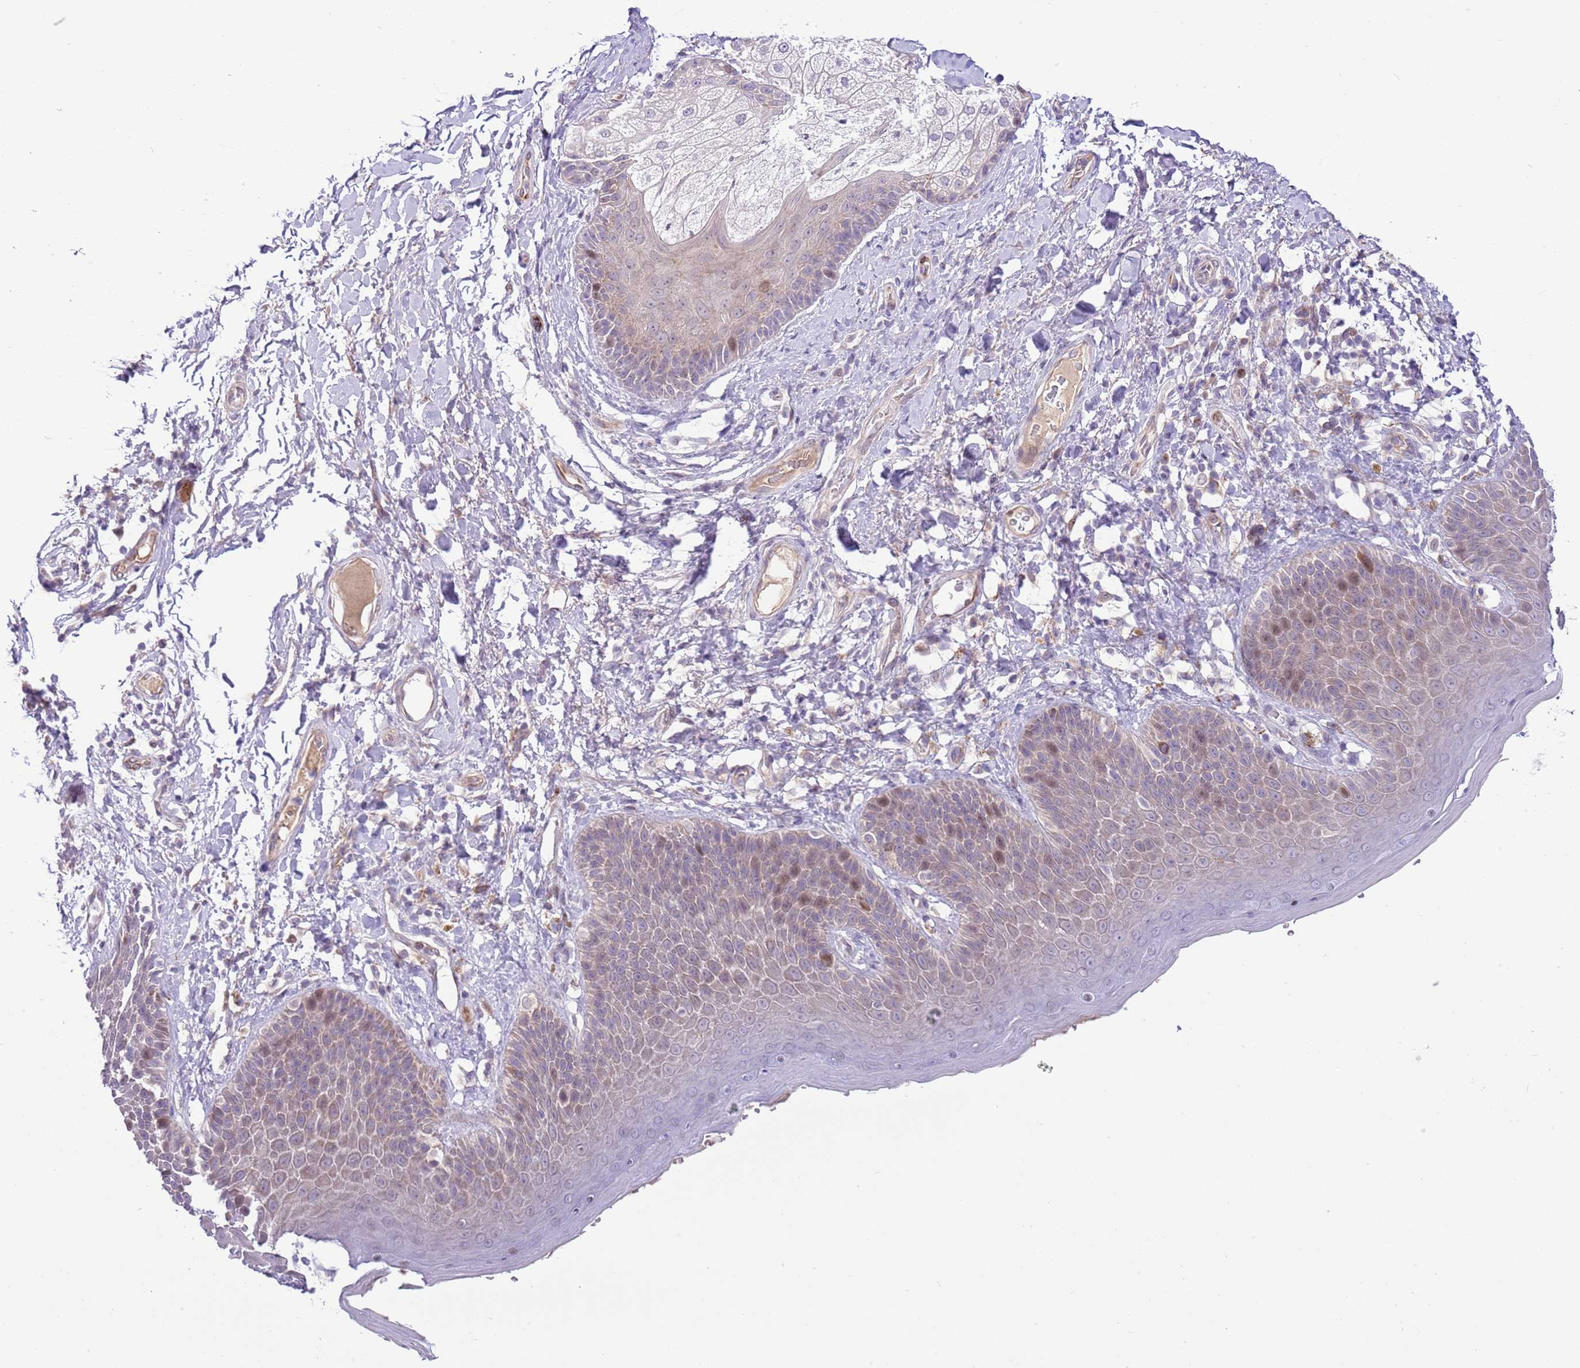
{"staining": {"intensity": "moderate", "quantity": "<25%", "location": "cytoplasmic/membranous,nuclear"}, "tissue": "skin", "cell_type": "Epidermal cells", "image_type": "normal", "snomed": [{"axis": "morphology", "description": "Normal tissue, NOS"}, {"axis": "topography", "description": "Anal"}], "caption": "IHC histopathology image of normal skin: human skin stained using IHC demonstrates low levels of moderate protein expression localized specifically in the cytoplasmic/membranous,nuclear of epidermal cells, appearing as a cytoplasmic/membranous,nuclear brown color.", "gene": "FBRSL1", "patient": {"sex": "female", "age": 89}}